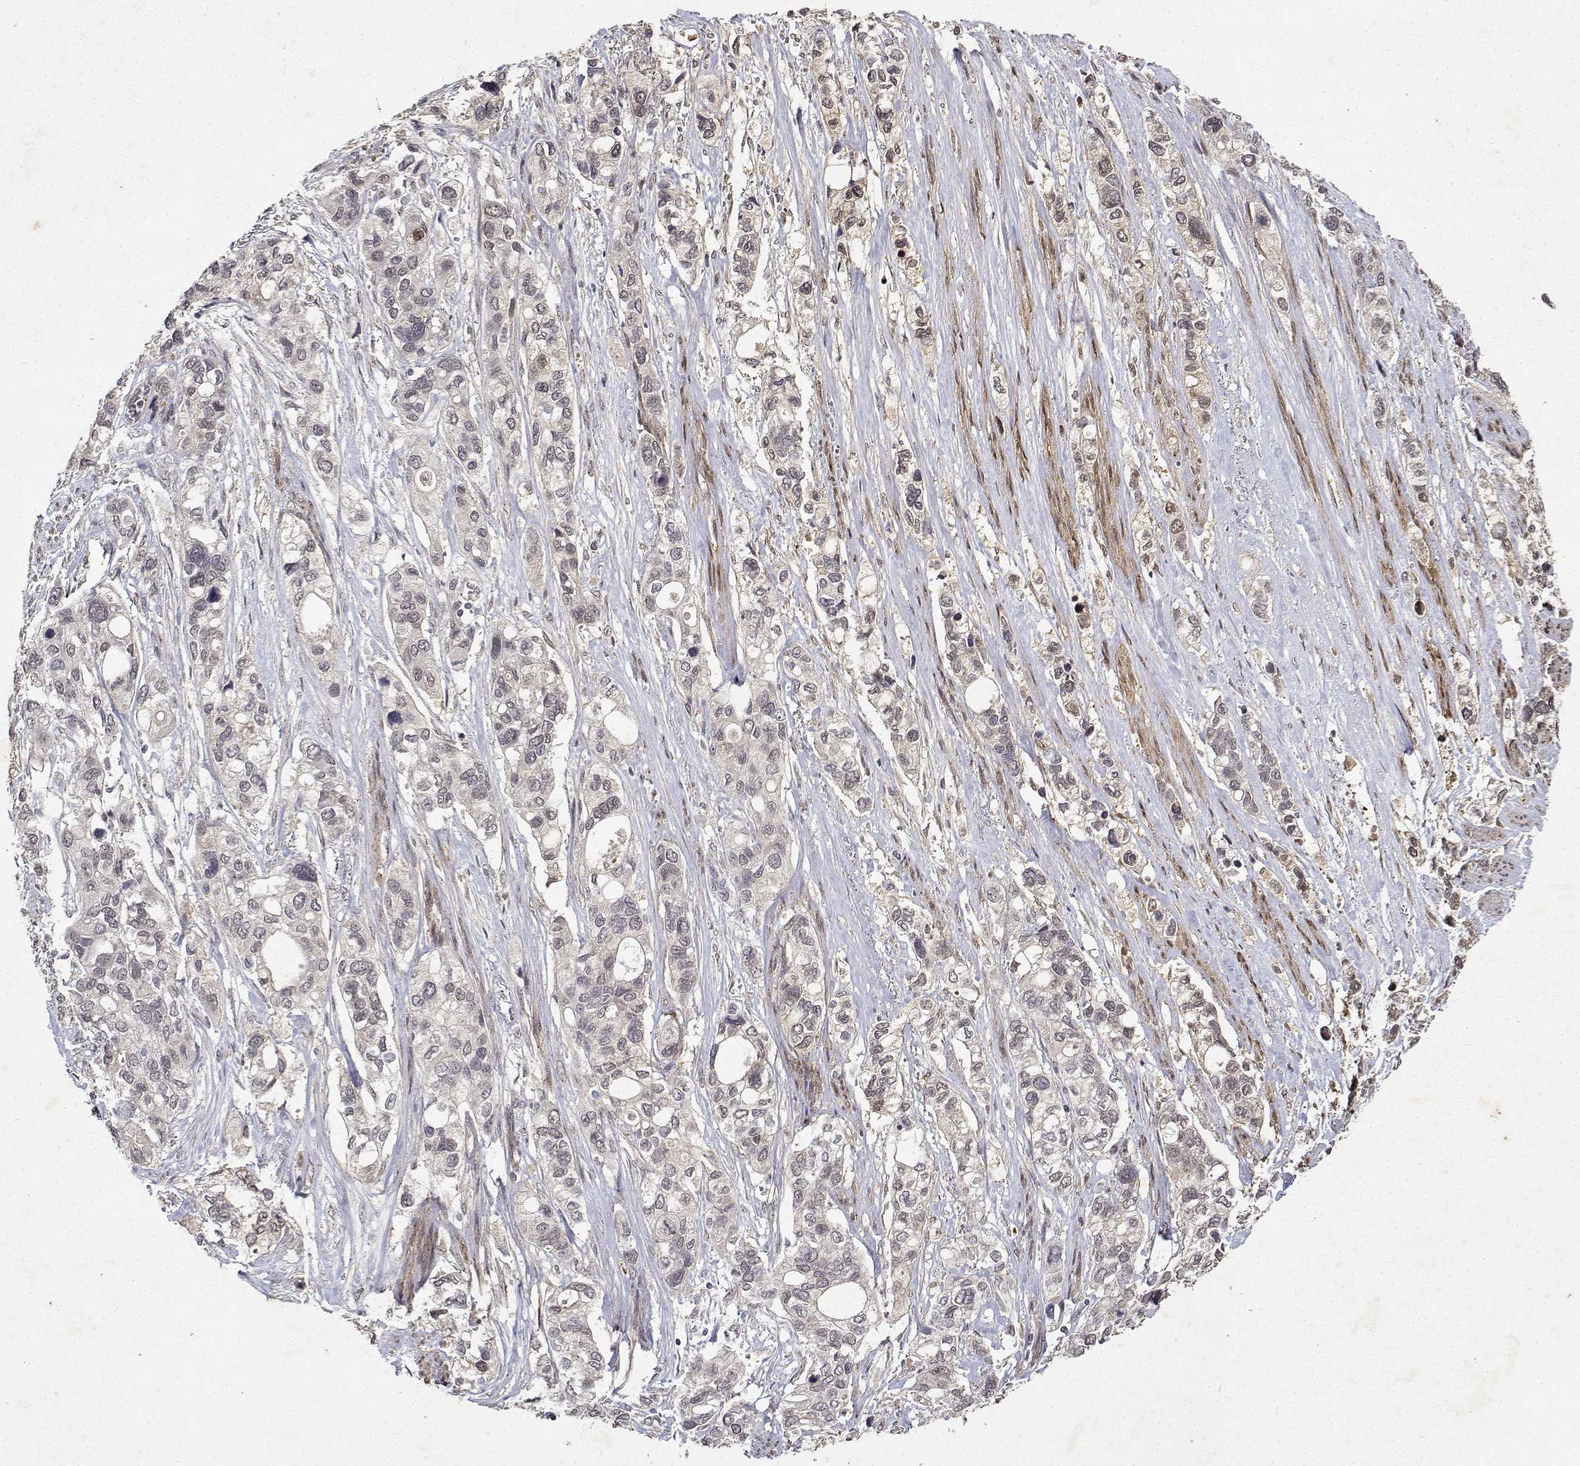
{"staining": {"intensity": "negative", "quantity": "none", "location": "none"}, "tissue": "stomach cancer", "cell_type": "Tumor cells", "image_type": "cancer", "snomed": [{"axis": "morphology", "description": "Adenocarcinoma, NOS"}, {"axis": "topography", "description": "Stomach, upper"}], "caption": "Tumor cells are negative for protein expression in human stomach cancer. Brightfield microscopy of immunohistochemistry stained with DAB (brown) and hematoxylin (blue), captured at high magnification.", "gene": "BDNF", "patient": {"sex": "female", "age": 81}}